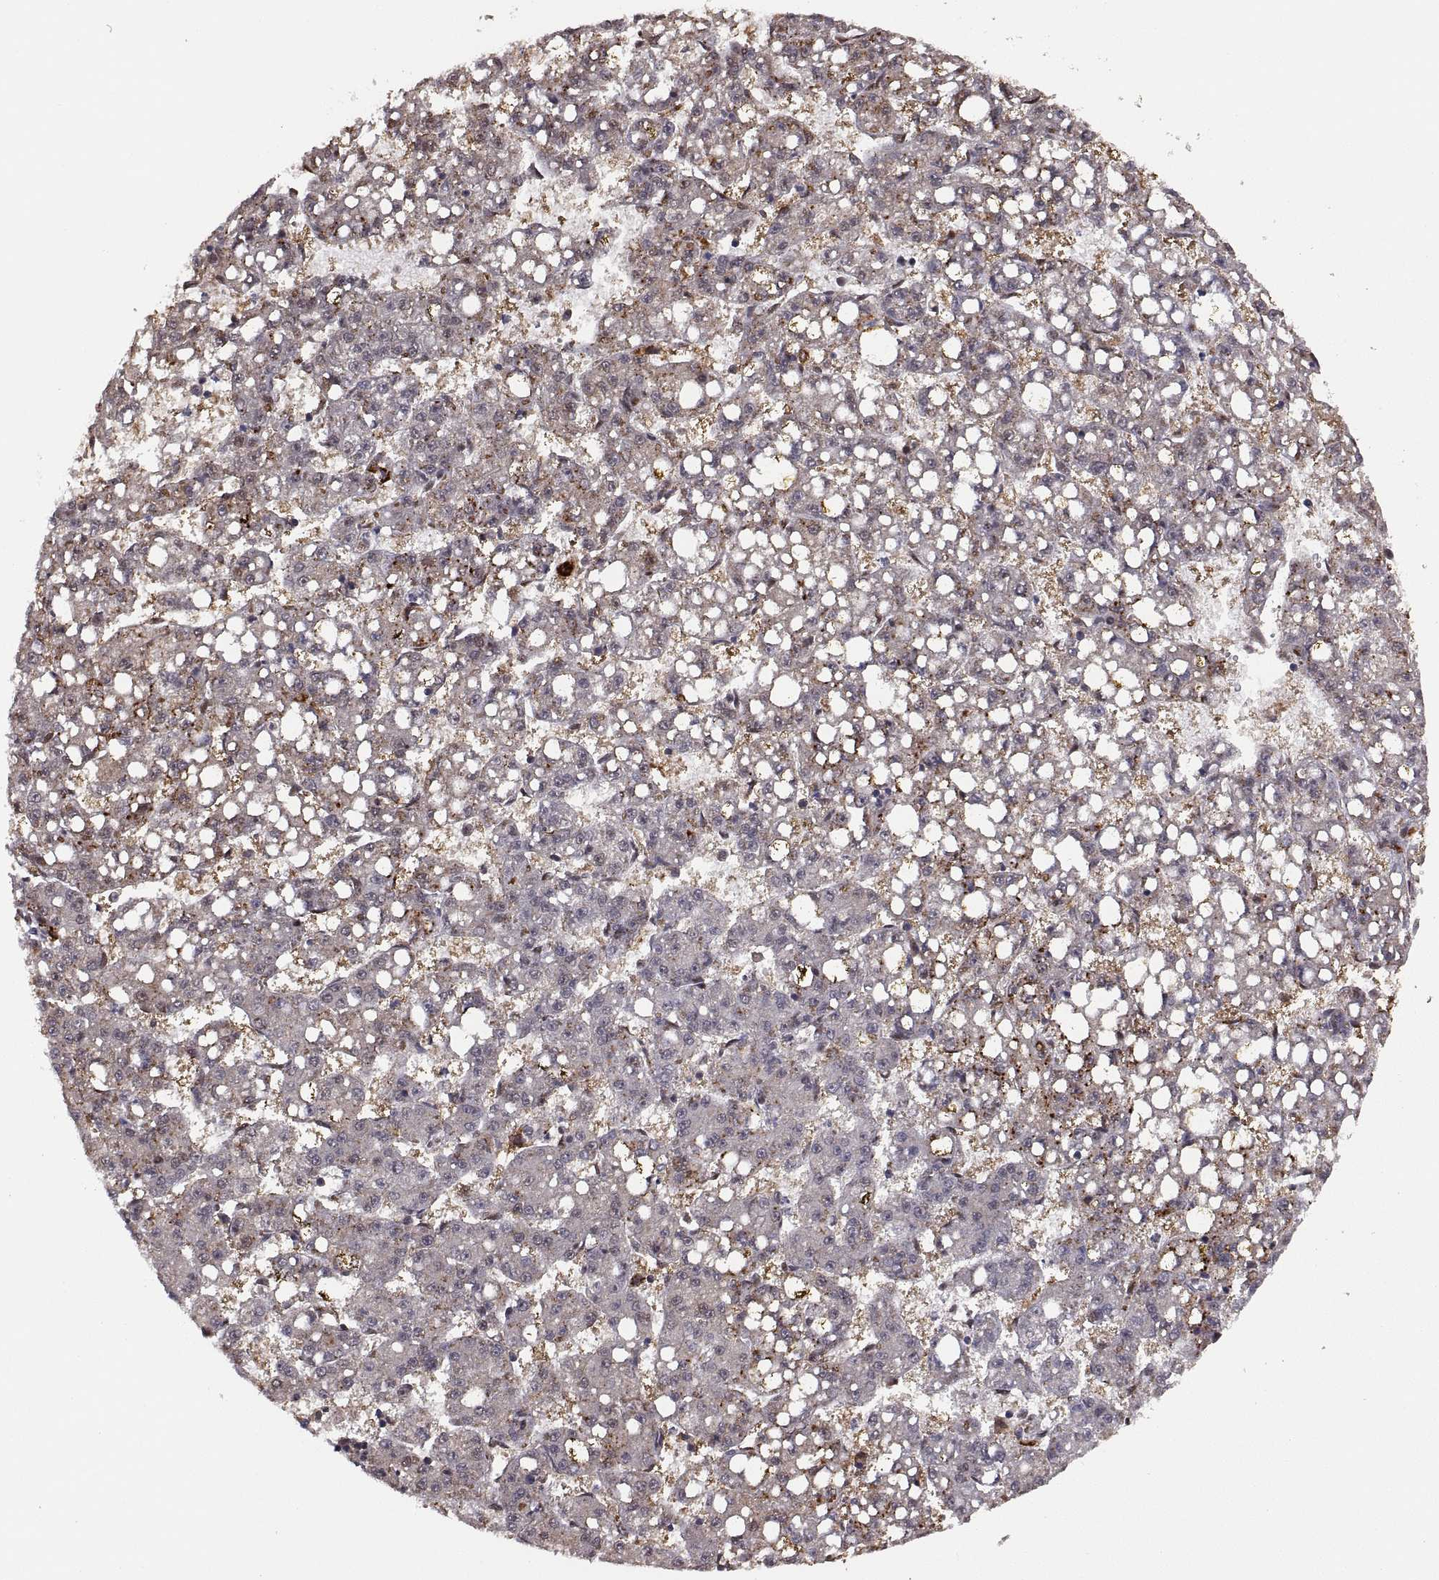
{"staining": {"intensity": "weak", "quantity": "25%-75%", "location": "cytoplasmic/membranous"}, "tissue": "liver cancer", "cell_type": "Tumor cells", "image_type": "cancer", "snomed": [{"axis": "morphology", "description": "Carcinoma, Hepatocellular, NOS"}, {"axis": "topography", "description": "Liver"}], "caption": "A micrograph of human liver hepatocellular carcinoma stained for a protein displays weak cytoplasmic/membranous brown staining in tumor cells.", "gene": "PSMC2", "patient": {"sex": "female", "age": 65}}